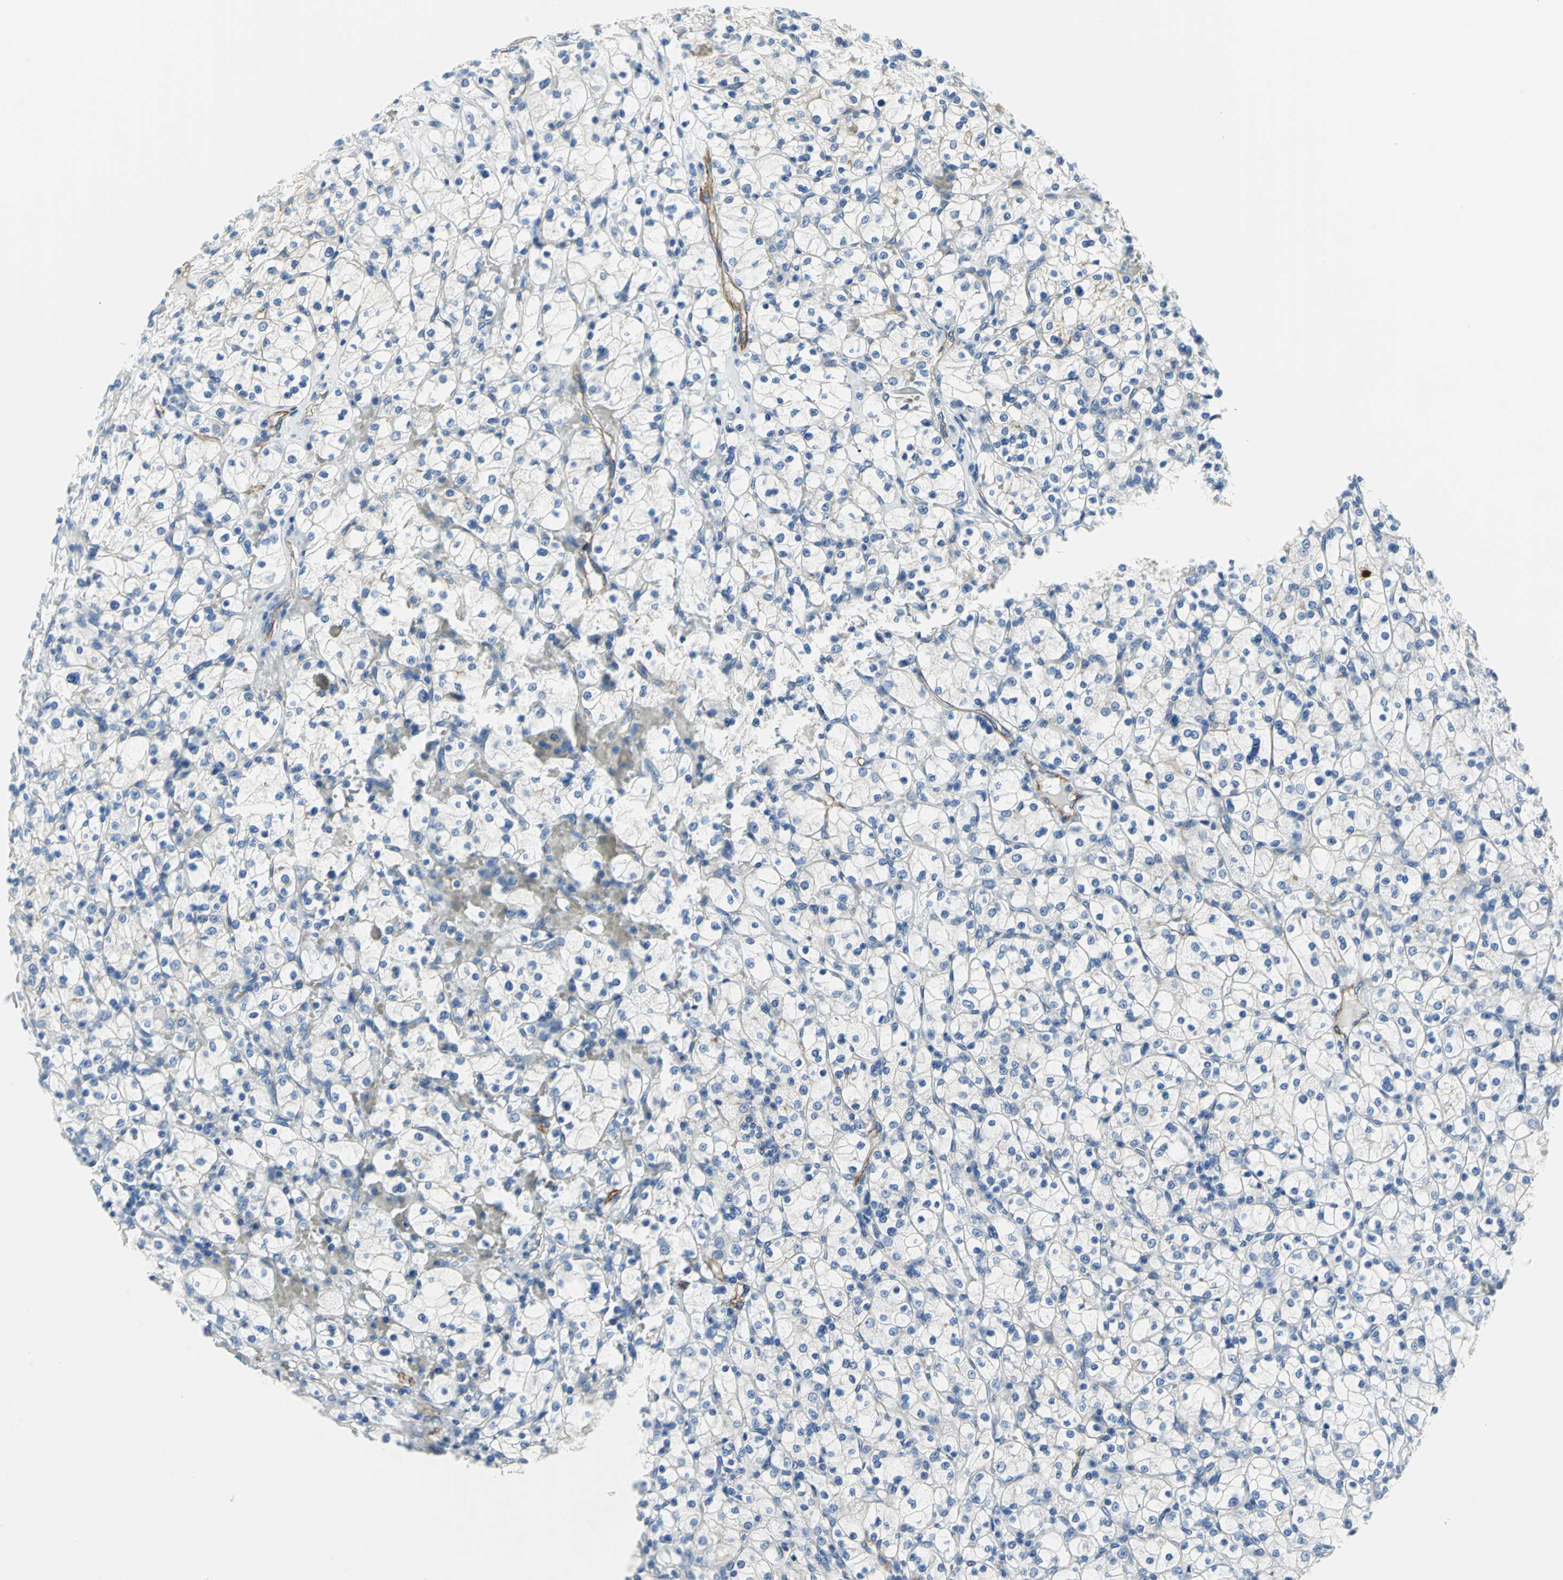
{"staining": {"intensity": "negative", "quantity": "none", "location": "none"}, "tissue": "renal cancer", "cell_type": "Tumor cells", "image_type": "cancer", "snomed": [{"axis": "morphology", "description": "Adenocarcinoma, NOS"}, {"axis": "topography", "description": "Kidney"}], "caption": "A high-resolution micrograph shows immunohistochemistry staining of renal cancer (adenocarcinoma), which demonstrates no significant staining in tumor cells.", "gene": "FLNB", "patient": {"sex": "female", "age": 83}}